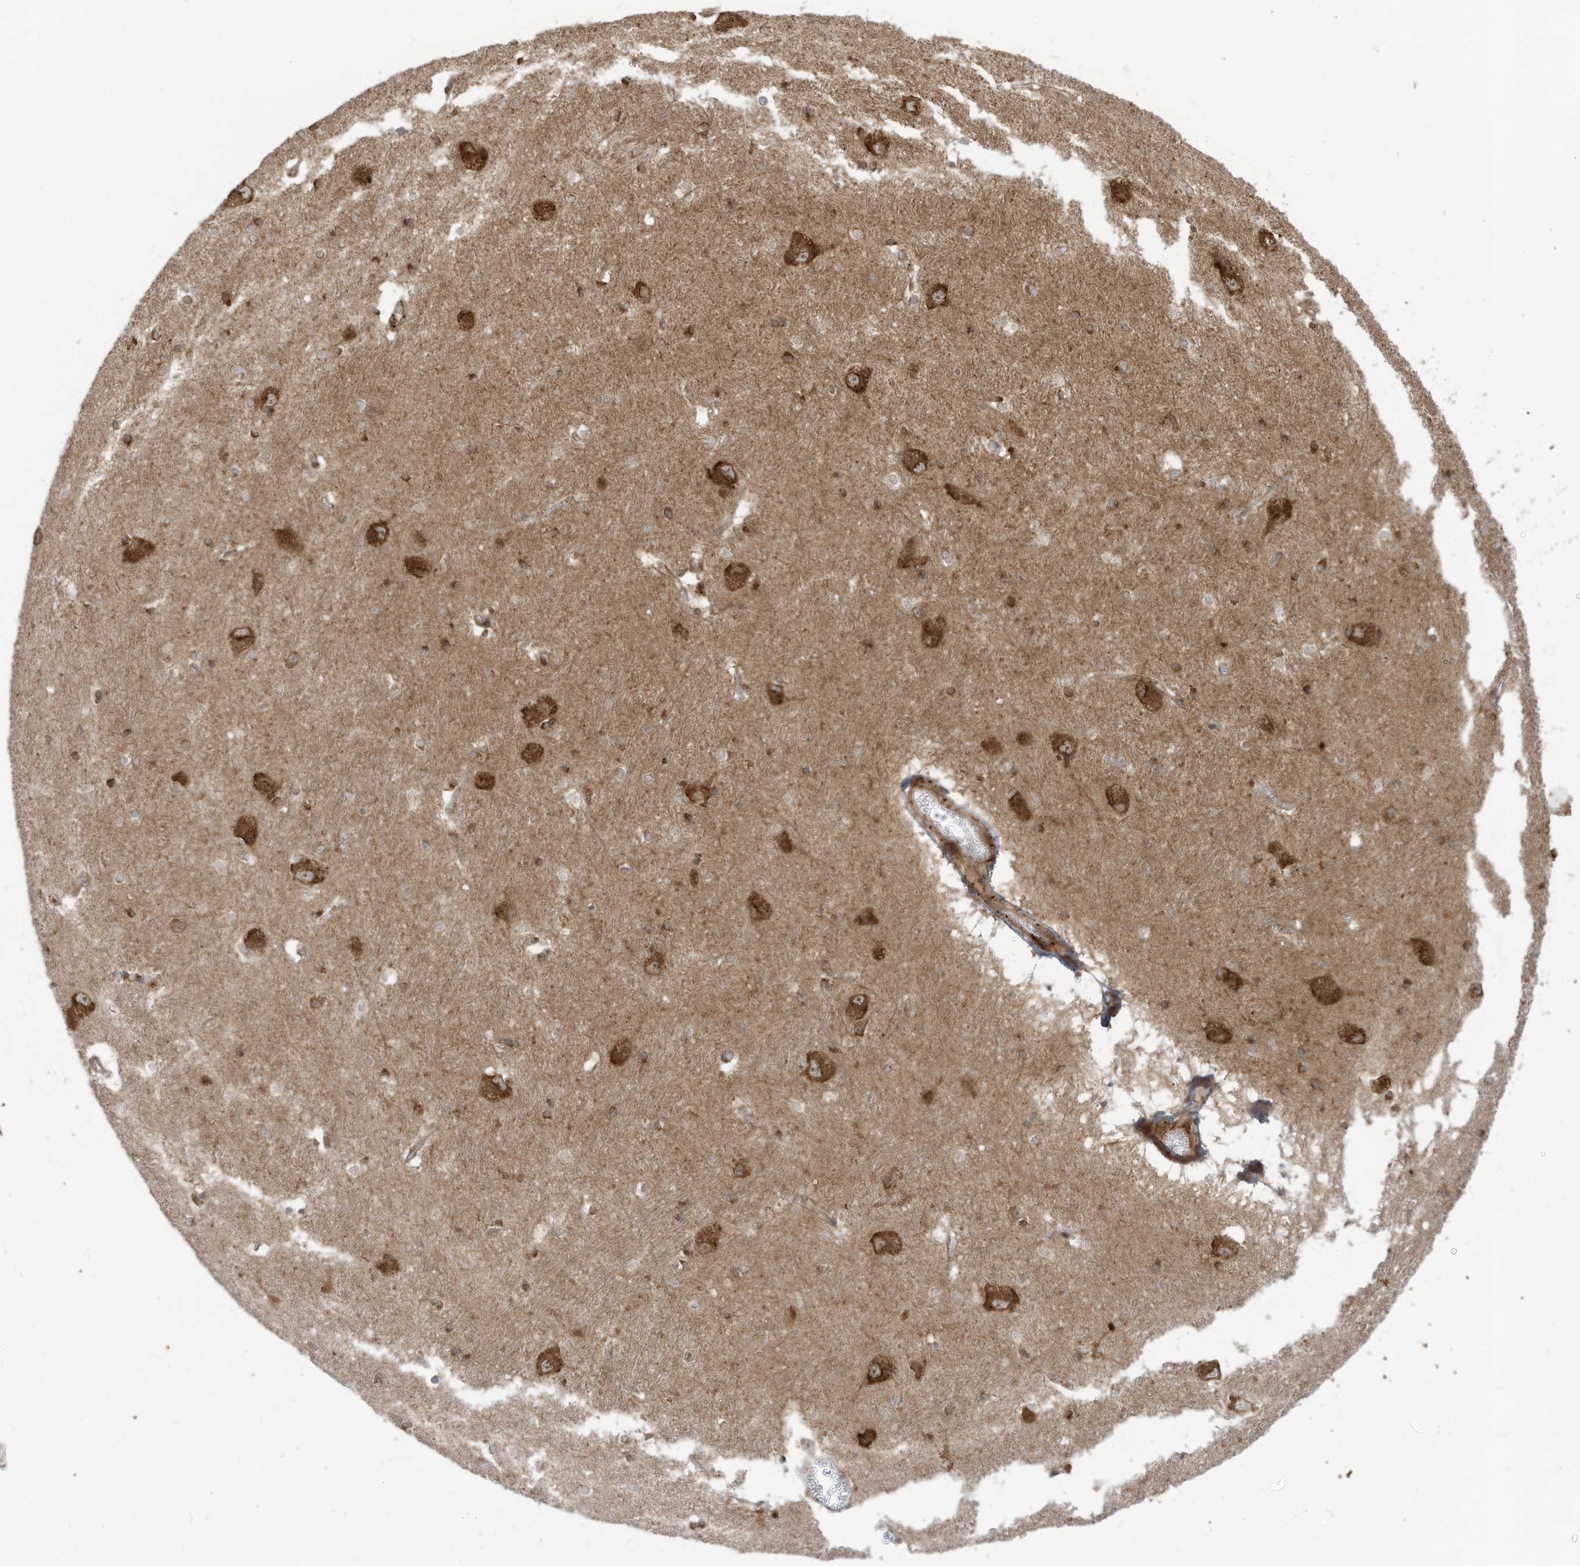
{"staining": {"intensity": "moderate", "quantity": ">75%", "location": "cytoplasmic/membranous"}, "tissue": "caudate", "cell_type": "Glial cells", "image_type": "normal", "snomed": [{"axis": "morphology", "description": "Normal tissue, NOS"}, {"axis": "topography", "description": "Lateral ventricle wall"}], "caption": "Approximately >75% of glial cells in unremarkable human caudate show moderate cytoplasmic/membranous protein expression as visualized by brown immunohistochemical staining.", "gene": "TRIM67", "patient": {"sex": "male", "age": 37}}